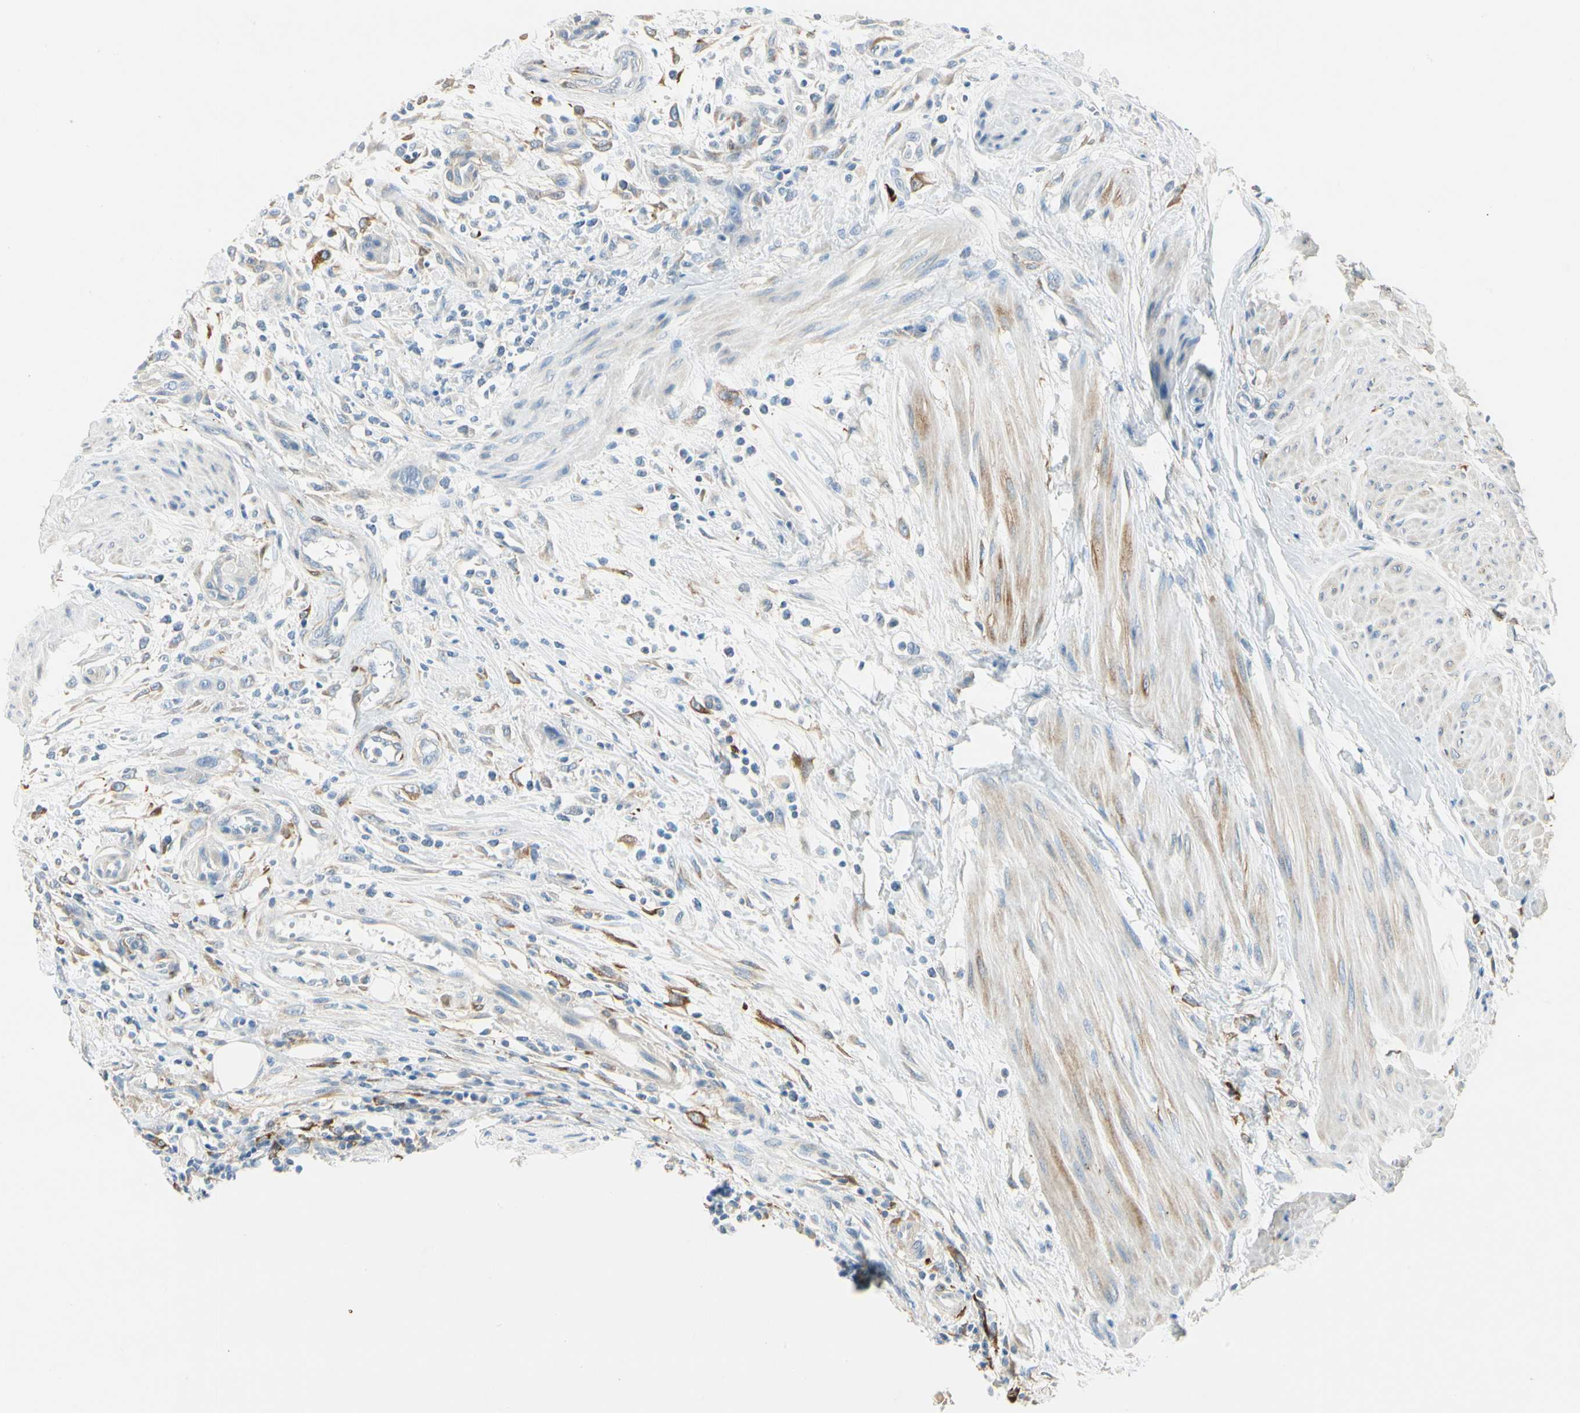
{"staining": {"intensity": "negative", "quantity": "none", "location": "none"}, "tissue": "urothelial cancer", "cell_type": "Tumor cells", "image_type": "cancer", "snomed": [{"axis": "morphology", "description": "Urothelial carcinoma, High grade"}, {"axis": "topography", "description": "Urinary bladder"}], "caption": "Tumor cells are negative for protein expression in human urothelial carcinoma (high-grade).", "gene": "AMPH", "patient": {"sex": "male", "age": 35}}